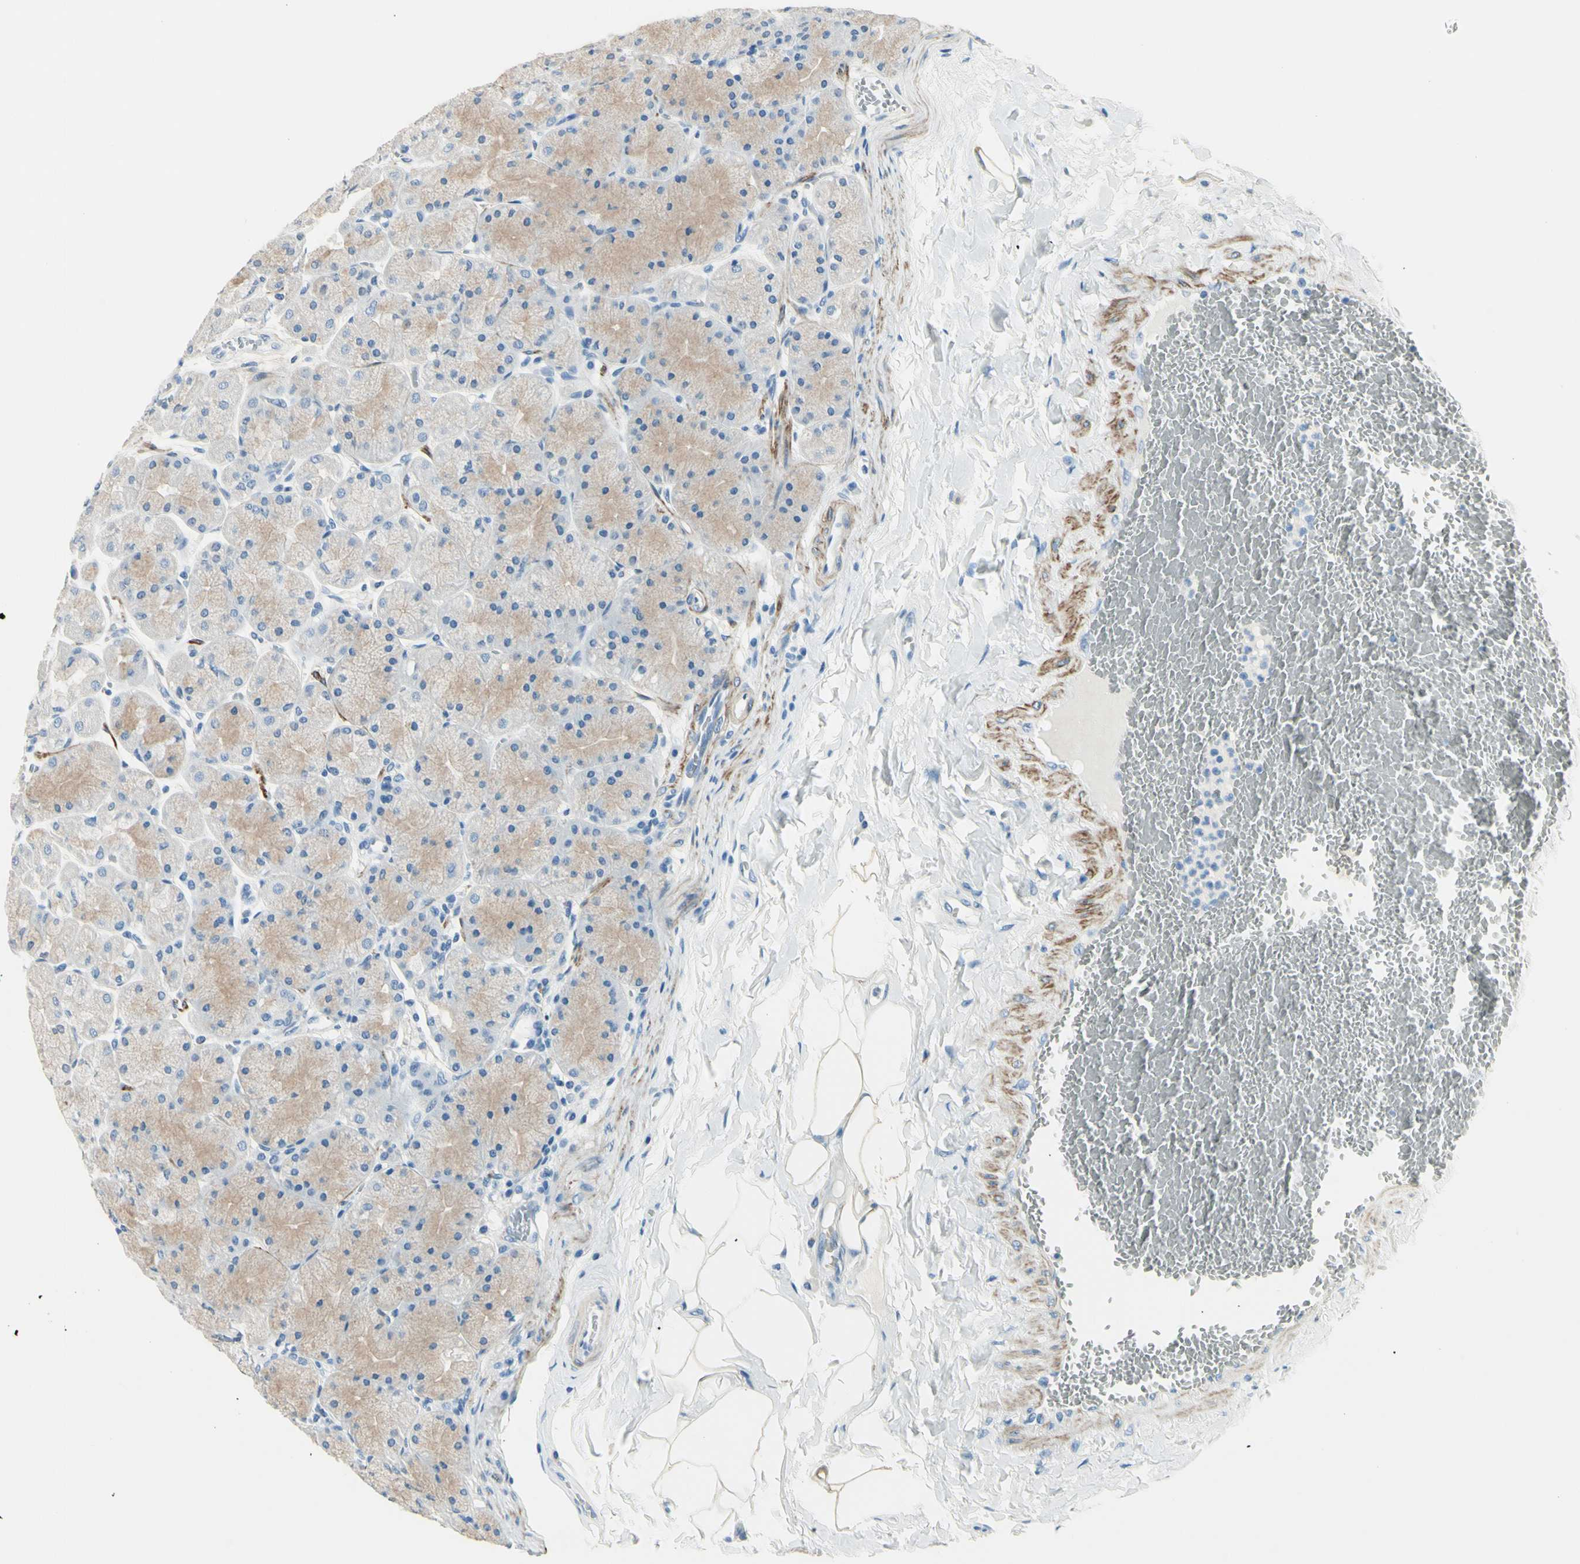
{"staining": {"intensity": "weak", "quantity": ">75%", "location": "cytoplasmic/membranous"}, "tissue": "stomach", "cell_type": "Glandular cells", "image_type": "normal", "snomed": [{"axis": "morphology", "description": "Normal tissue, NOS"}, {"axis": "topography", "description": "Stomach, upper"}], "caption": "Immunohistochemistry (IHC) histopathology image of normal human stomach stained for a protein (brown), which exhibits low levels of weak cytoplasmic/membranous staining in about >75% of glandular cells.", "gene": "CDH15", "patient": {"sex": "female", "age": 56}}